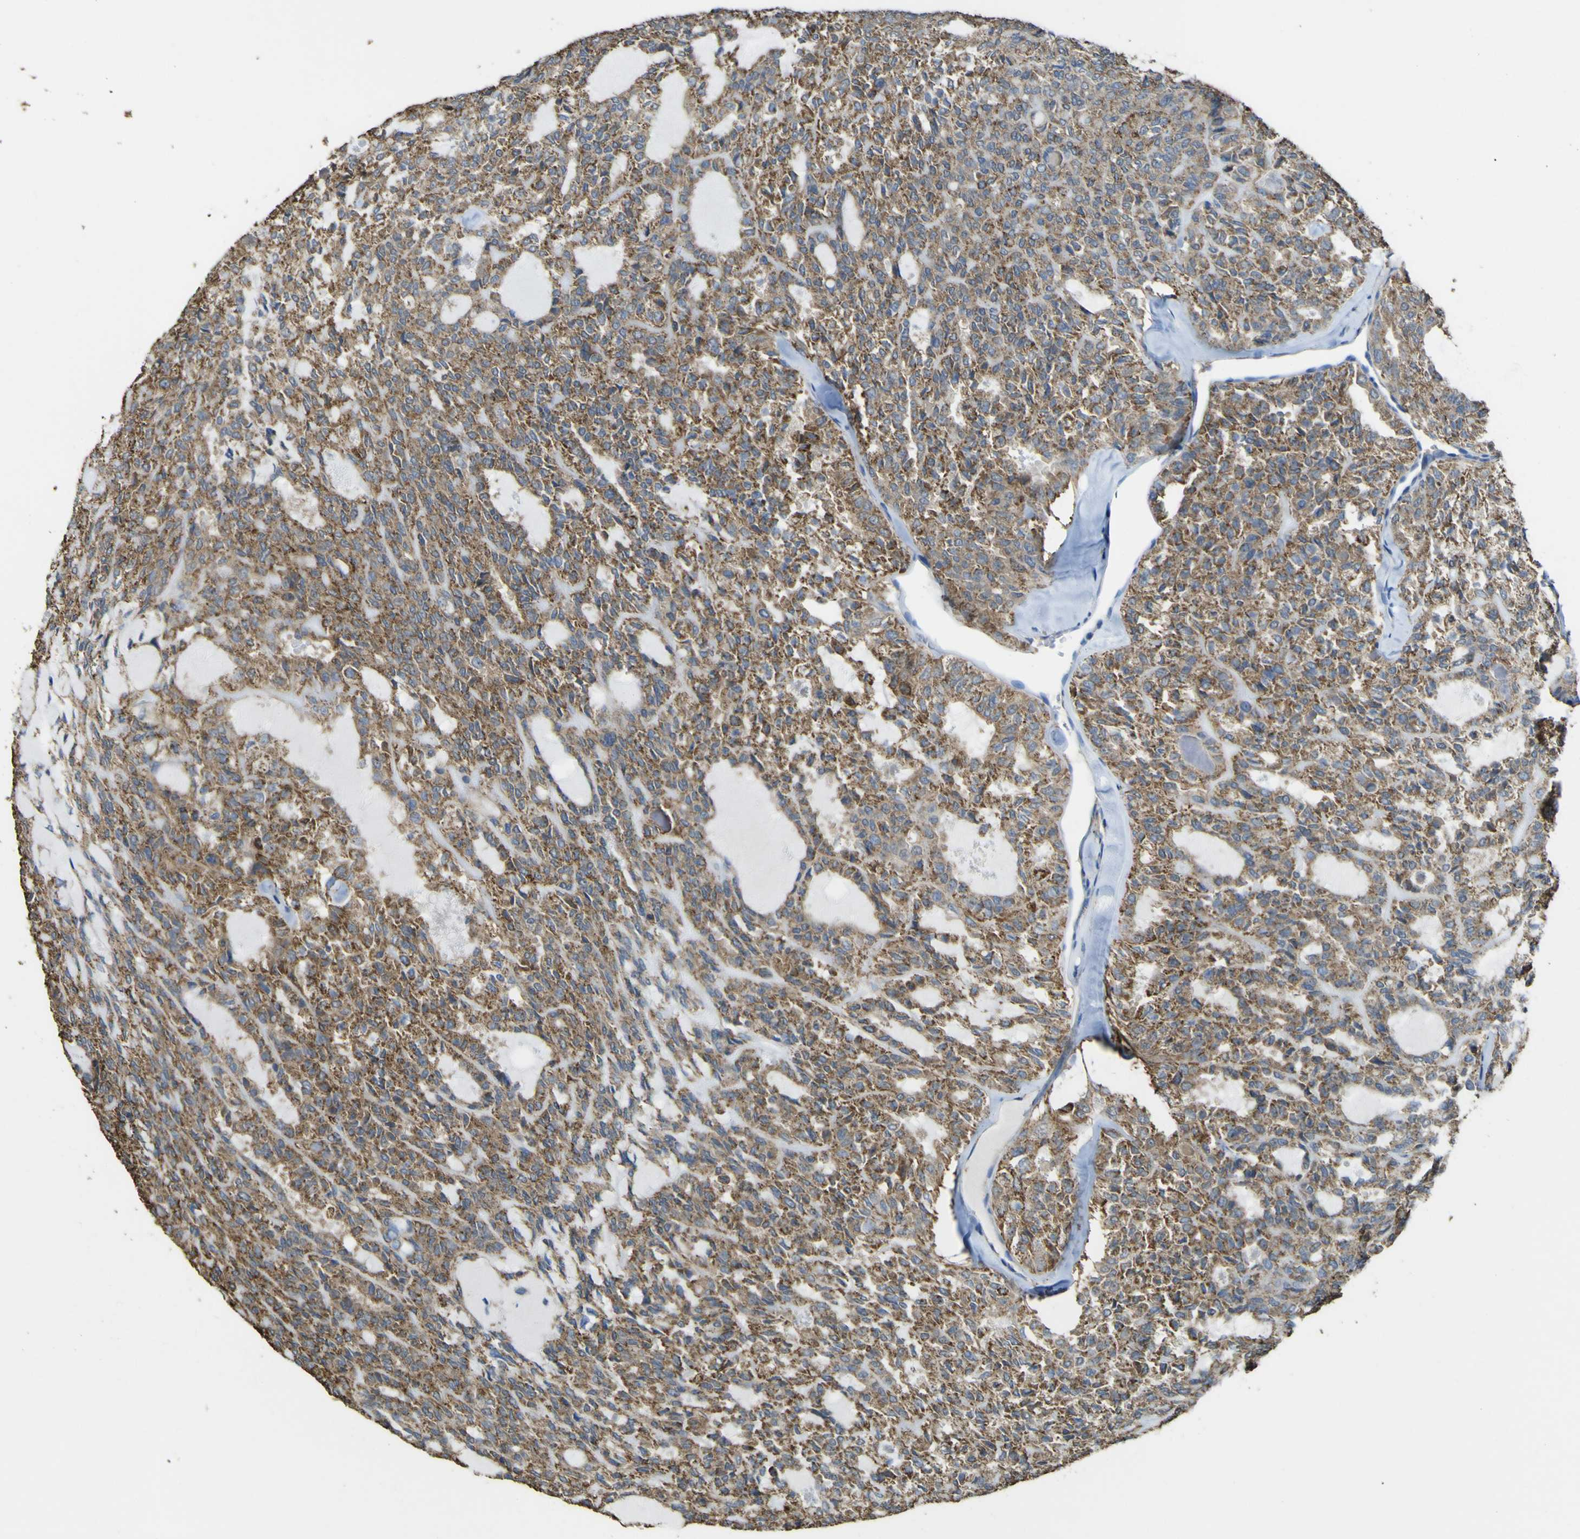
{"staining": {"intensity": "strong", "quantity": ">75%", "location": "cytoplasmic/membranous"}, "tissue": "thyroid cancer", "cell_type": "Tumor cells", "image_type": "cancer", "snomed": [{"axis": "morphology", "description": "Follicular adenoma carcinoma, NOS"}, {"axis": "topography", "description": "Thyroid gland"}], "caption": "Thyroid cancer (follicular adenoma carcinoma) tissue exhibits strong cytoplasmic/membranous expression in about >75% of tumor cells, visualized by immunohistochemistry. Ihc stains the protein in brown and the nuclei are stained blue.", "gene": "ACSL3", "patient": {"sex": "male", "age": 75}}